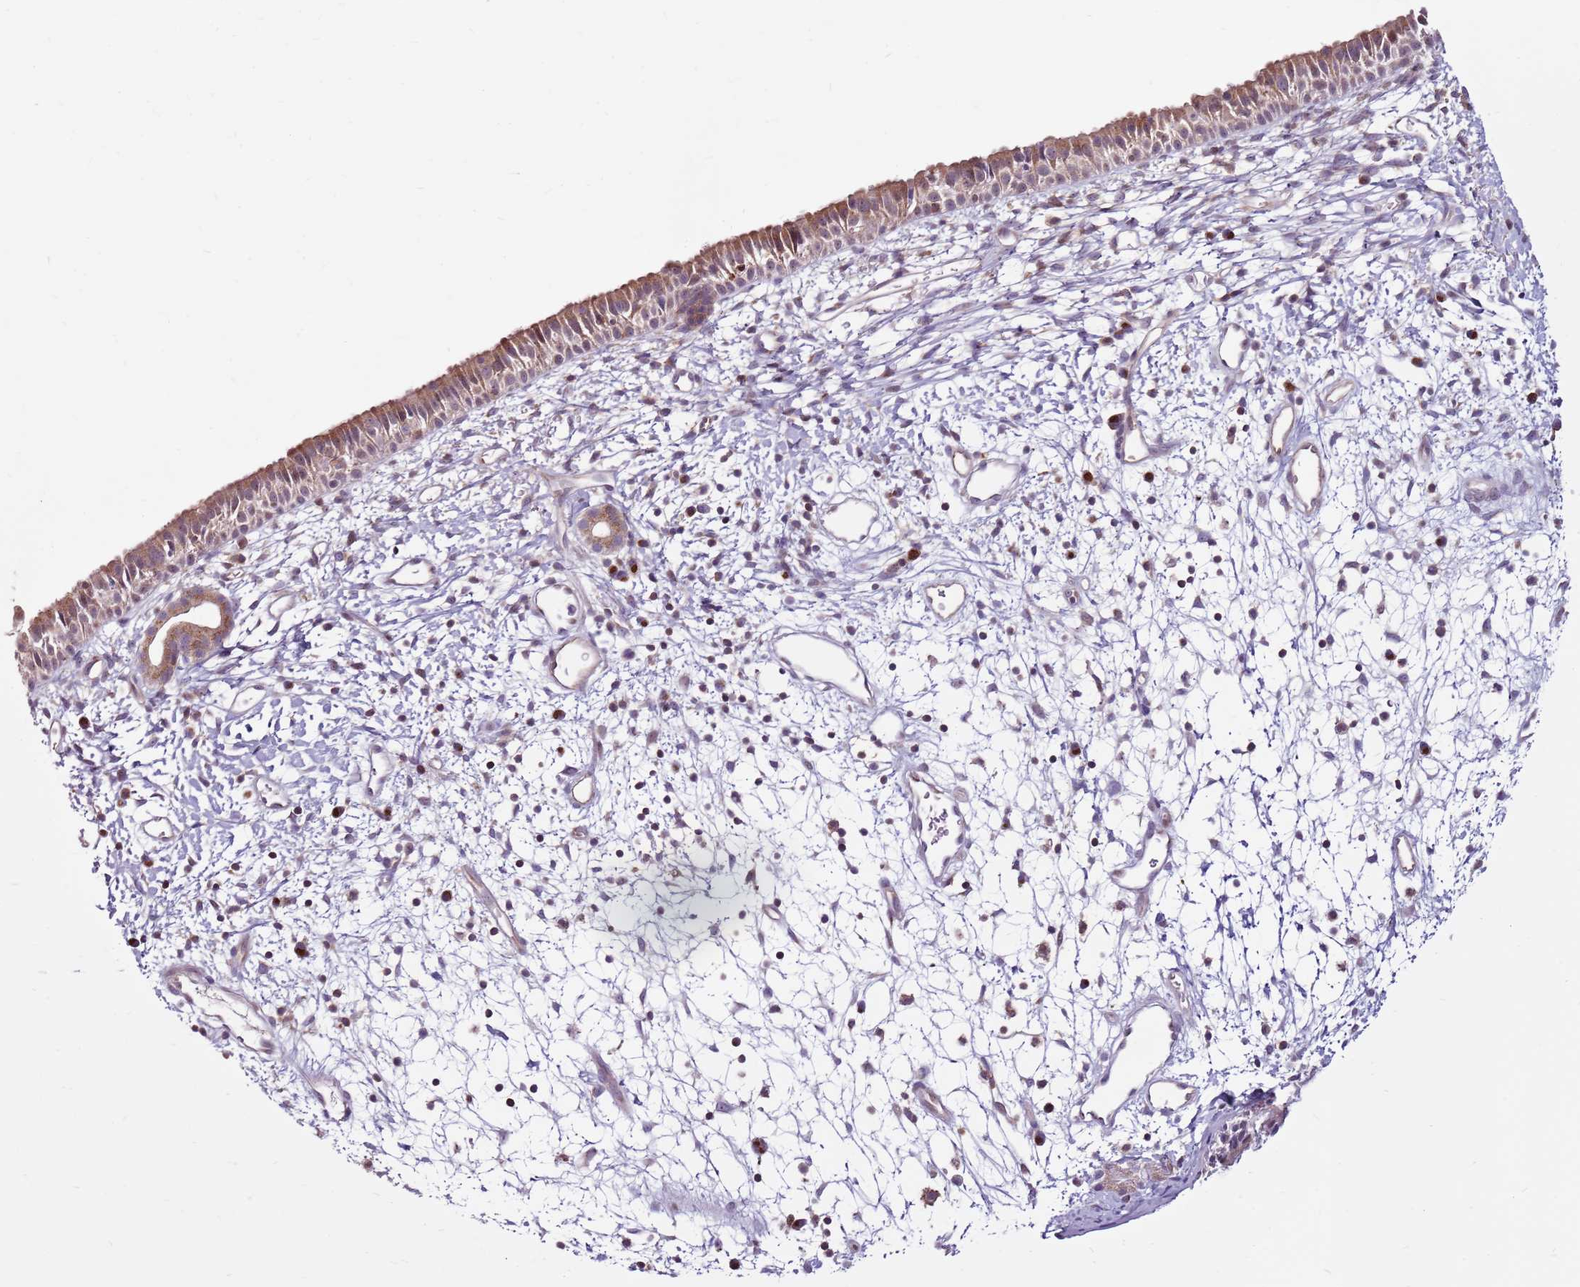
{"staining": {"intensity": "moderate", "quantity": ">75%", "location": "cytoplasmic/membranous"}, "tissue": "nasopharynx", "cell_type": "Respiratory epithelial cells", "image_type": "normal", "snomed": [{"axis": "morphology", "description": "Normal tissue, NOS"}, {"axis": "topography", "description": "Nasopharynx"}], "caption": "Protein expression analysis of unremarkable nasopharynx demonstrates moderate cytoplasmic/membranous expression in approximately >75% of respiratory epithelial cells.", "gene": "ZSWIM1", "patient": {"sex": "male", "age": 22}}